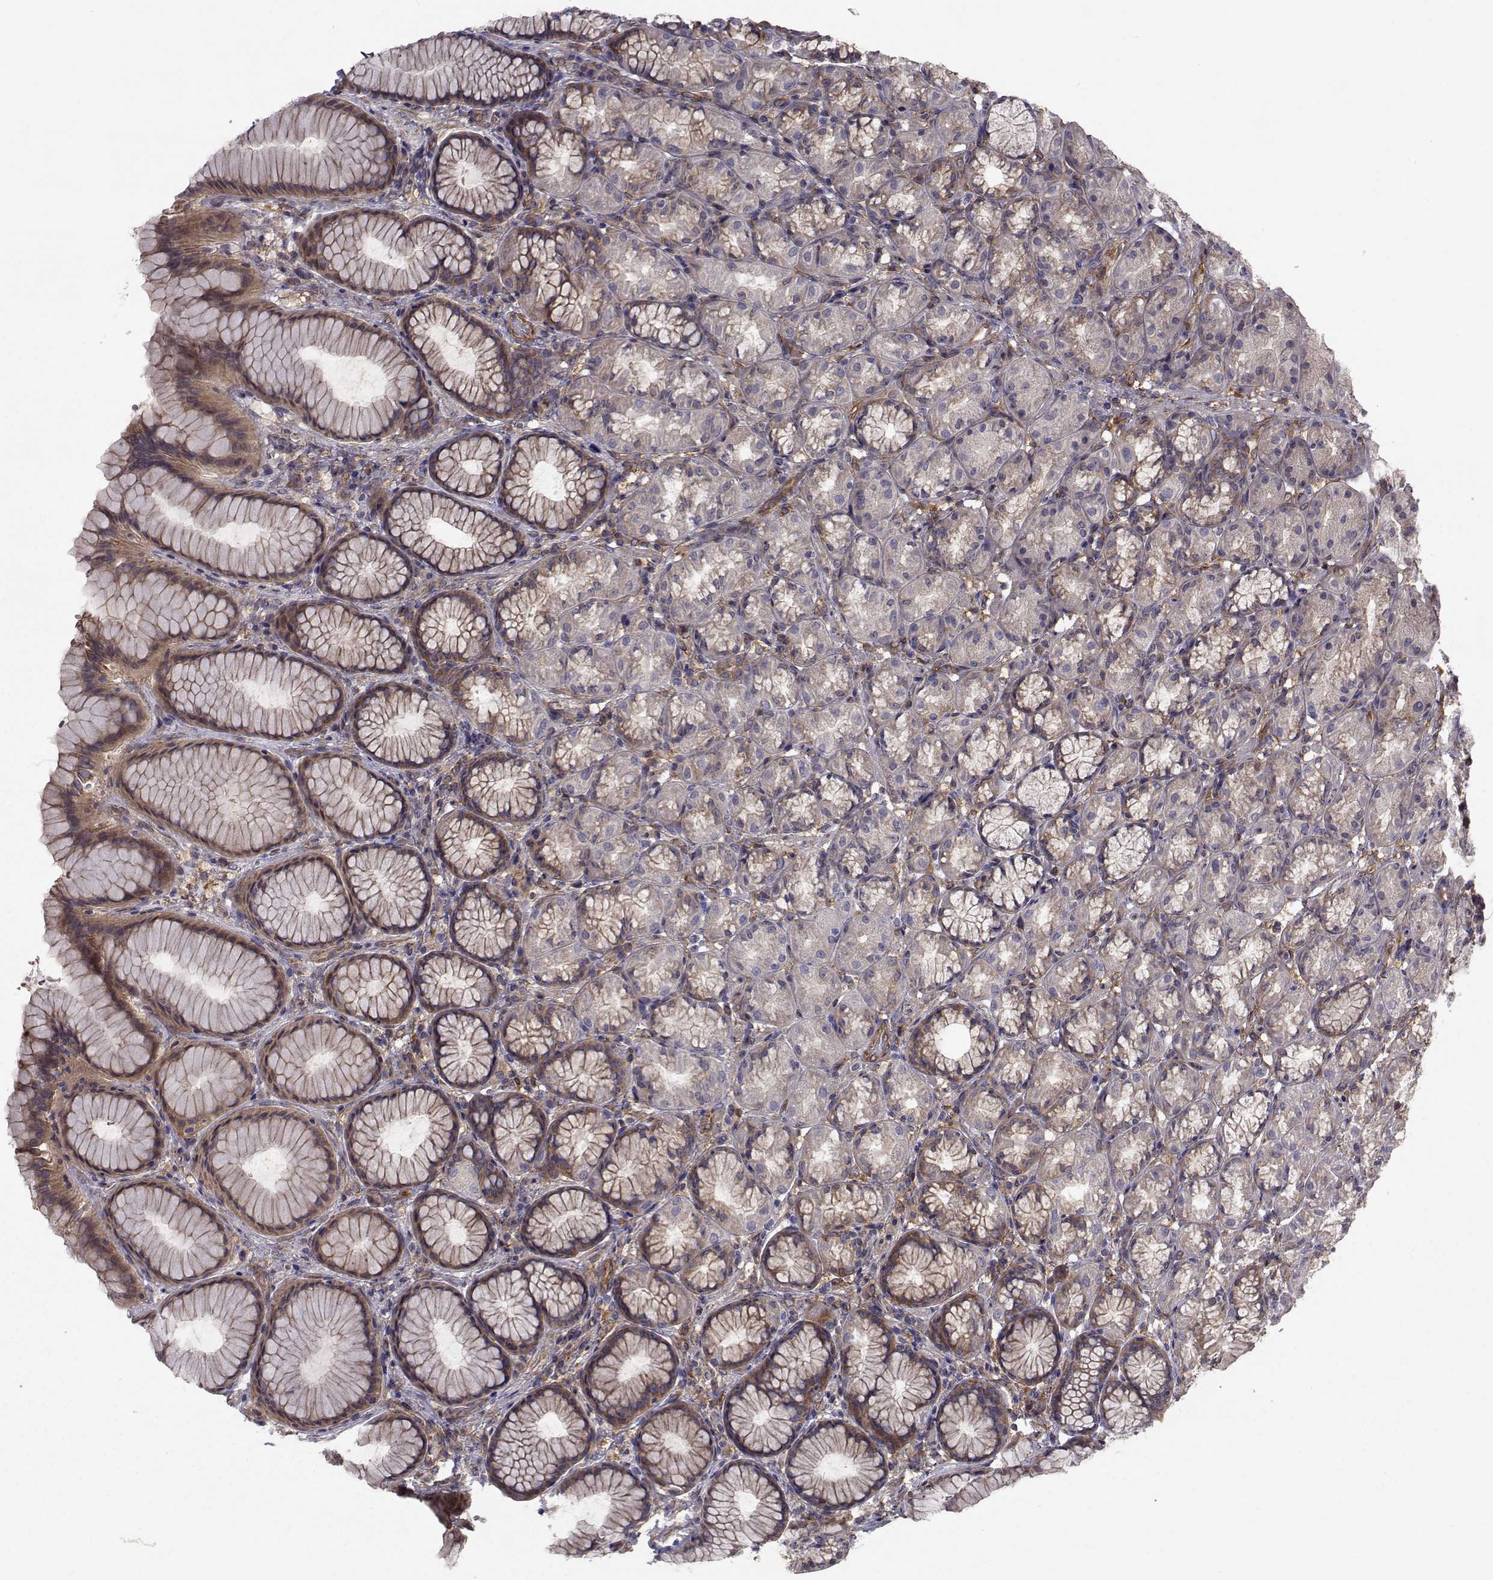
{"staining": {"intensity": "moderate", "quantity": "25%-75%", "location": "cytoplasmic/membranous"}, "tissue": "stomach", "cell_type": "Glandular cells", "image_type": "normal", "snomed": [{"axis": "morphology", "description": "Normal tissue, NOS"}, {"axis": "morphology", "description": "Adenocarcinoma, NOS"}, {"axis": "topography", "description": "Stomach"}], "caption": "Glandular cells reveal medium levels of moderate cytoplasmic/membranous expression in approximately 25%-75% of cells in unremarkable human stomach. (DAB = brown stain, brightfield microscopy at high magnification).", "gene": "TRIP10", "patient": {"sex": "female", "age": 79}}